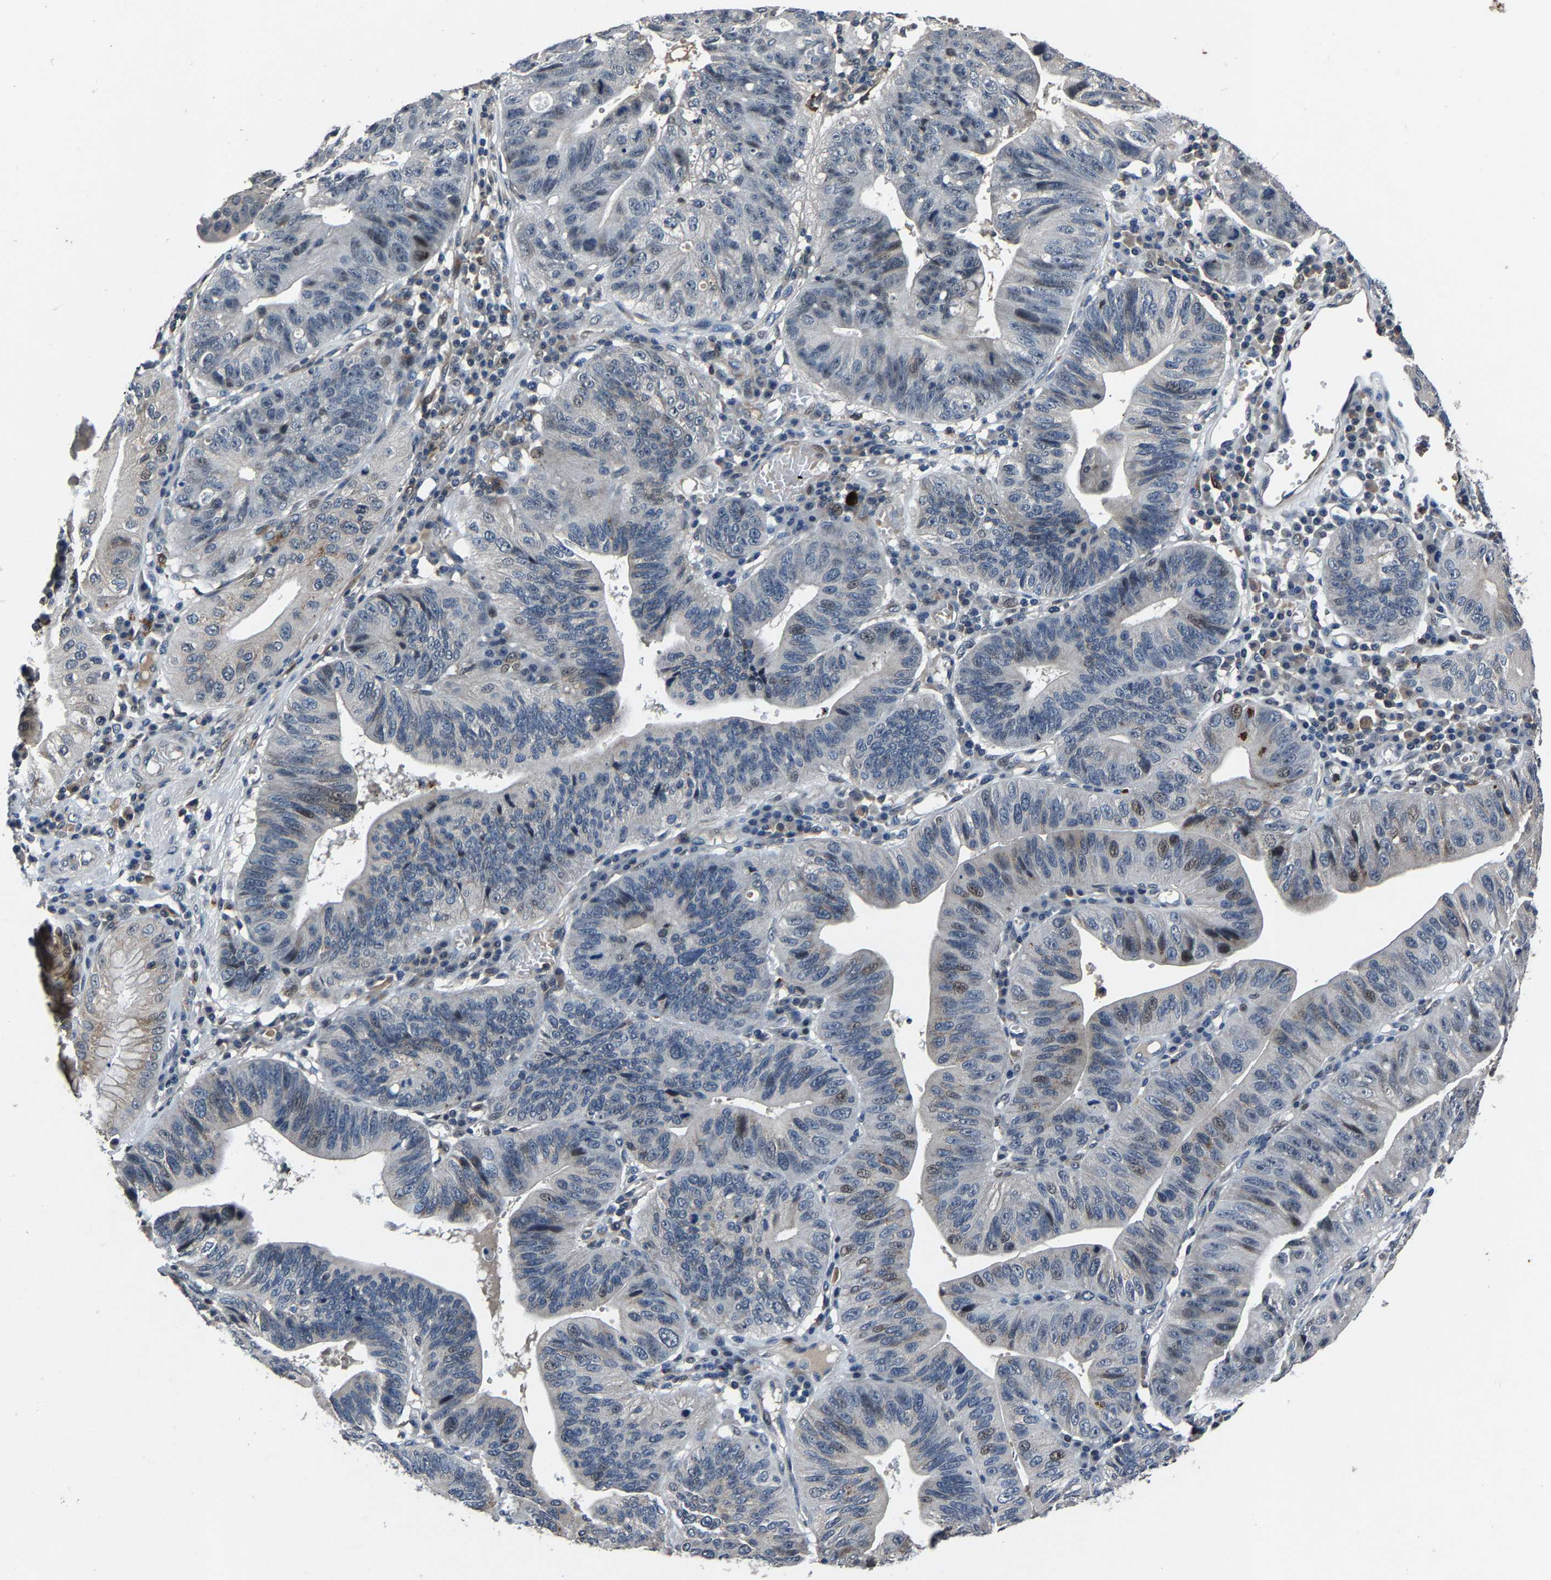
{"staining": {"intensity": "negative", "quantity": "none", "location": "none"}, "tissue": "stomach cancer", "cell_type": "Tumor cells", "image_type": "cancer", "snomed": [{"axis": "morphology", "description": "Adenocarcinoma, NOS"}, {"axis": "topography", "description": "Stomach"}], "caption": "Immunohistochemistry (IHC) of stomach cancer shows no expression in tumor cells. (DAB (3,3'-diaminobenzidine) immunohistochemistry, high magnification).", "gene": "PCNX2", "patient": {"sex": "male", "age": 59}}